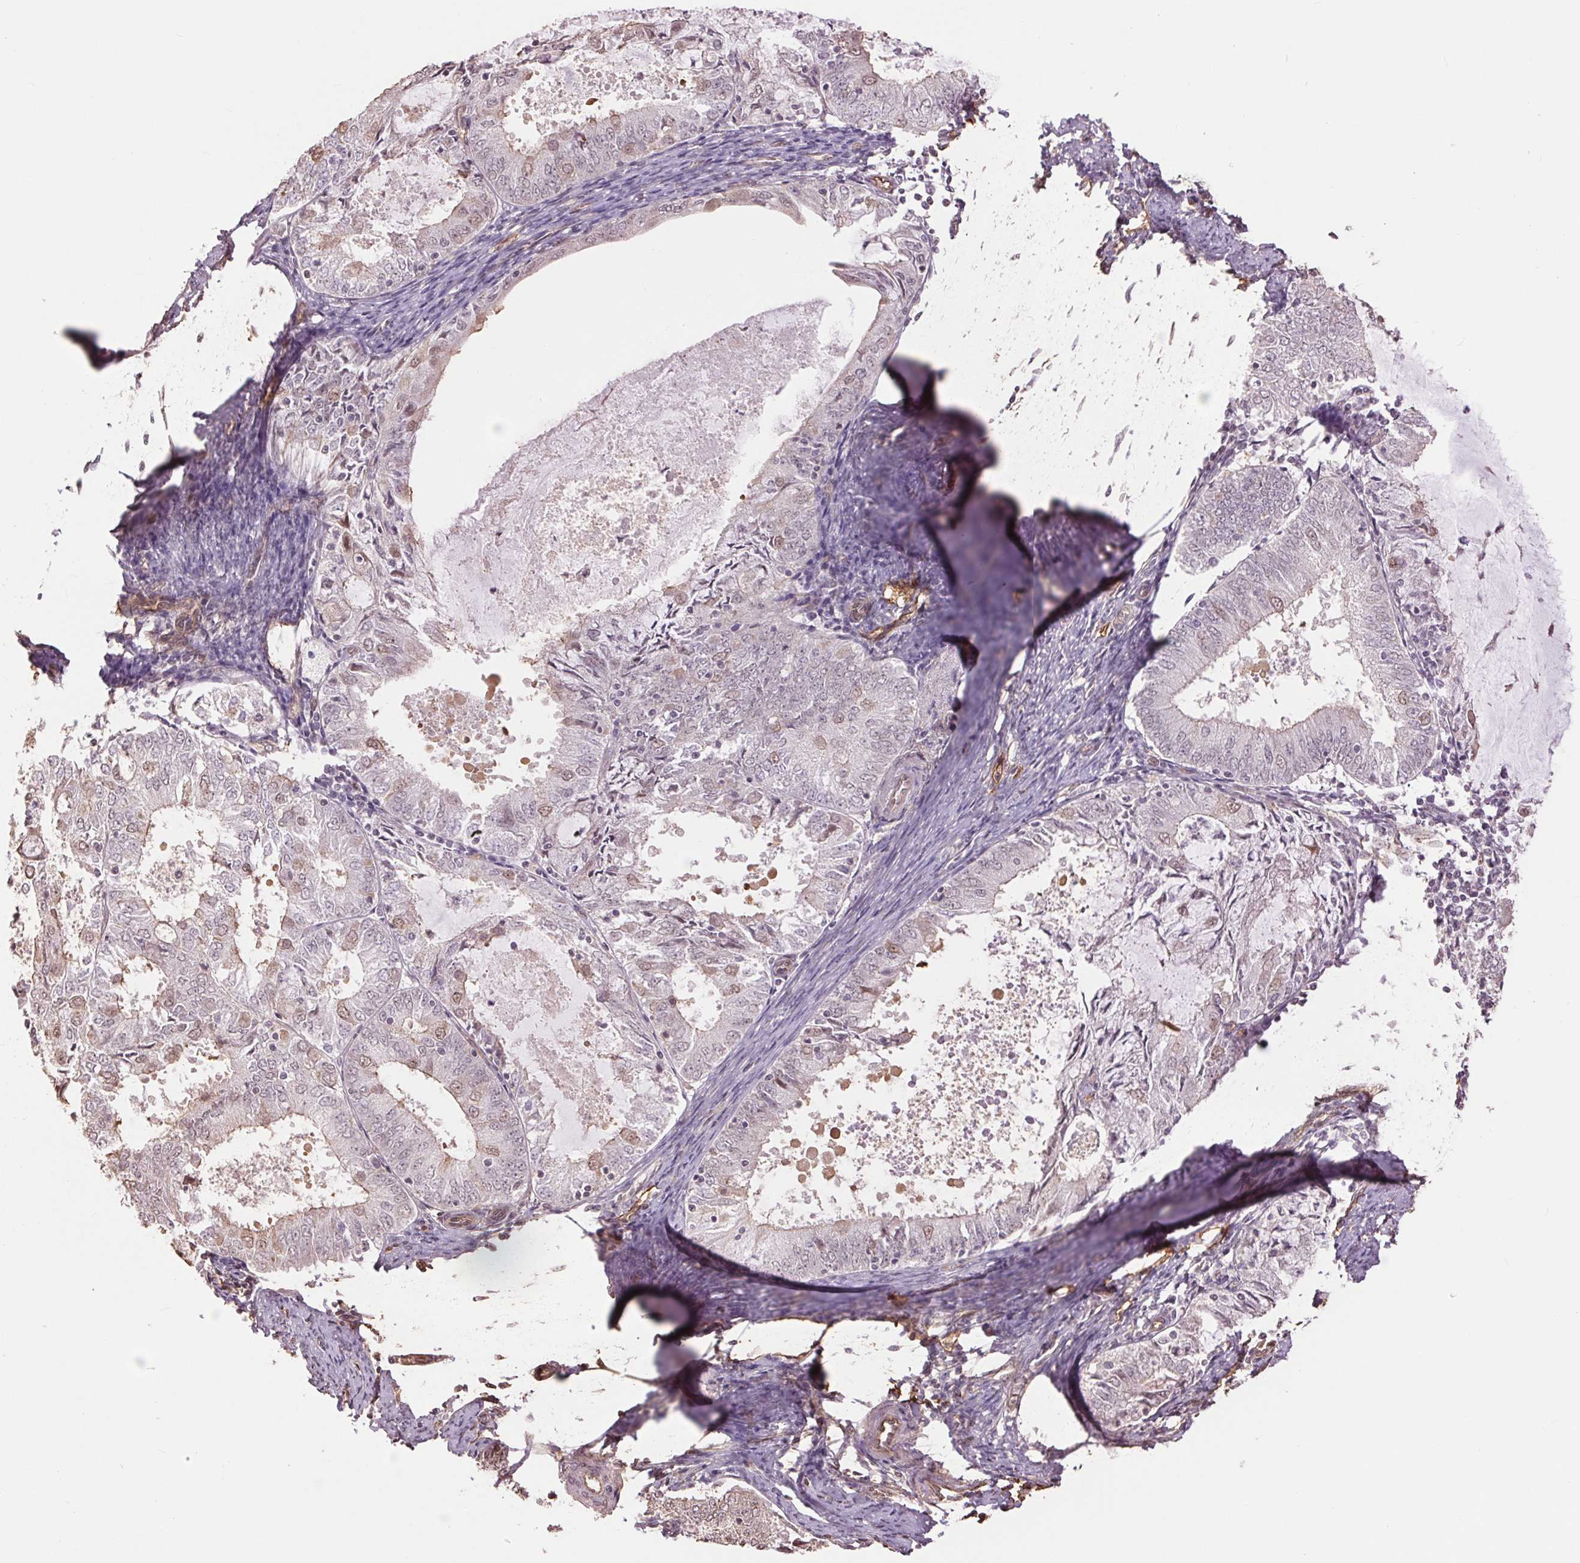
{"staining": {"intensity": "weak", "quantity": "<25%", "location": "nuclear"}, "tissue": "endometrial cancer", "cell_type": "Tumor cells", "image_type": "cancer", "snomed": [{"axis": "morphology", "description": "Adenocarcinoma, NOS"}, {"axis": "topography", "description": "Endometrium"}], "caption": "Endometrial adenocarcinoma was stained to show a protein in brown. There is no significant positivity in tumor cells. Brightfield microscopy of IHC stained with DAB (3,3'-diaminobenzidine) (brown) and hematoxylin (blue), captured at high magnification.", "gene": "PALM", "patient": {"sex": "female", "age": 57}}